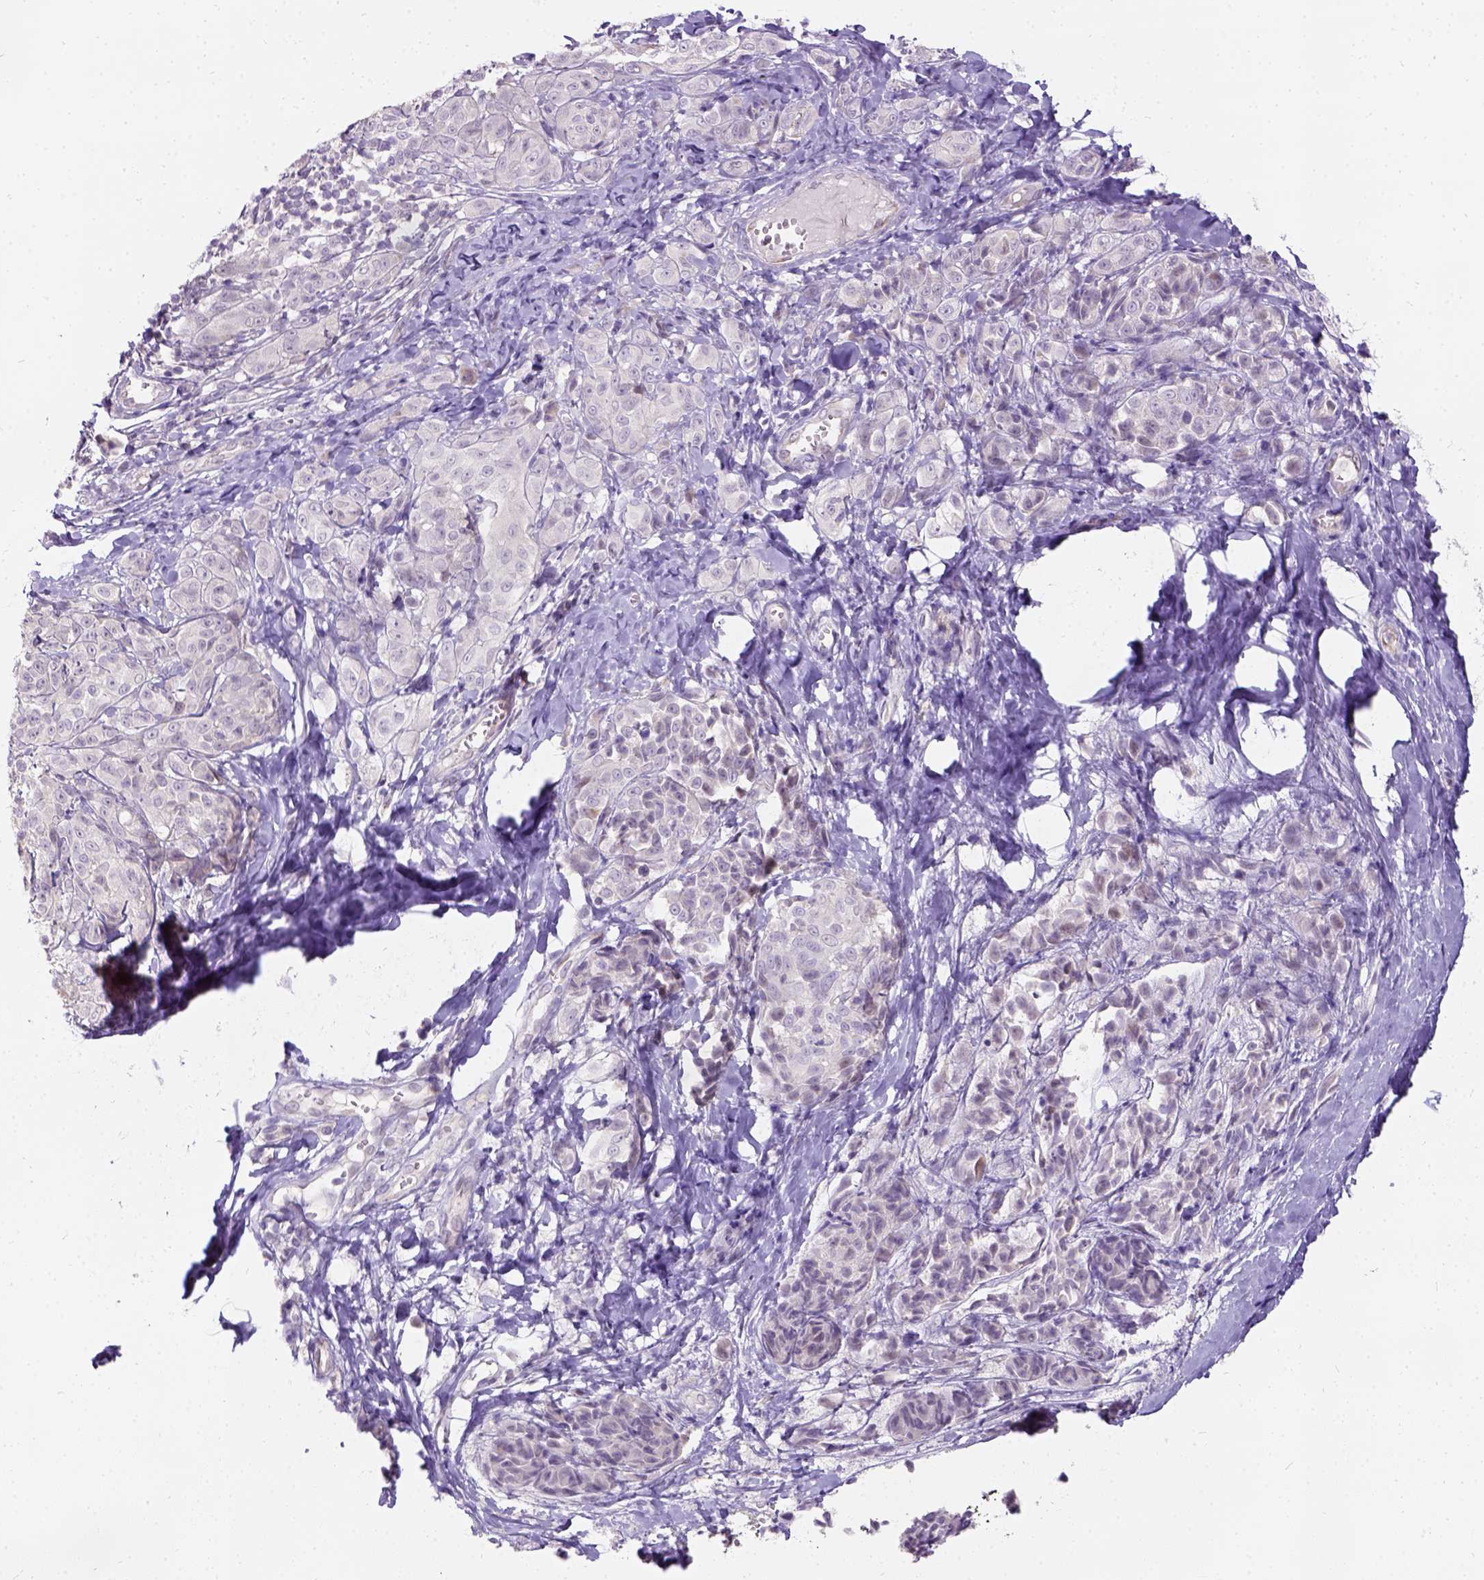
{"staining": {"intensity": "negative", "quantity": "none", "location": "none"}, "tissue": "melanoma", "cell_type": "Tumor cells", "image_type": "cancer", "snomed": [{"axis": "morphology", "description": "Malignant melanoma, NOS"}, {"axis": "topography", "description": "Skin"}], "caption": "Protein analysis of melanoma exhibits no significant staining in tumor cells. The staining is performed using DAB (3,3'-diaminobenzidine) brown chromogen with nuclei counter-stained in using hematoxylin.", "gene": "C20orf144", "patient": {"sex": "male", "age": 89}}